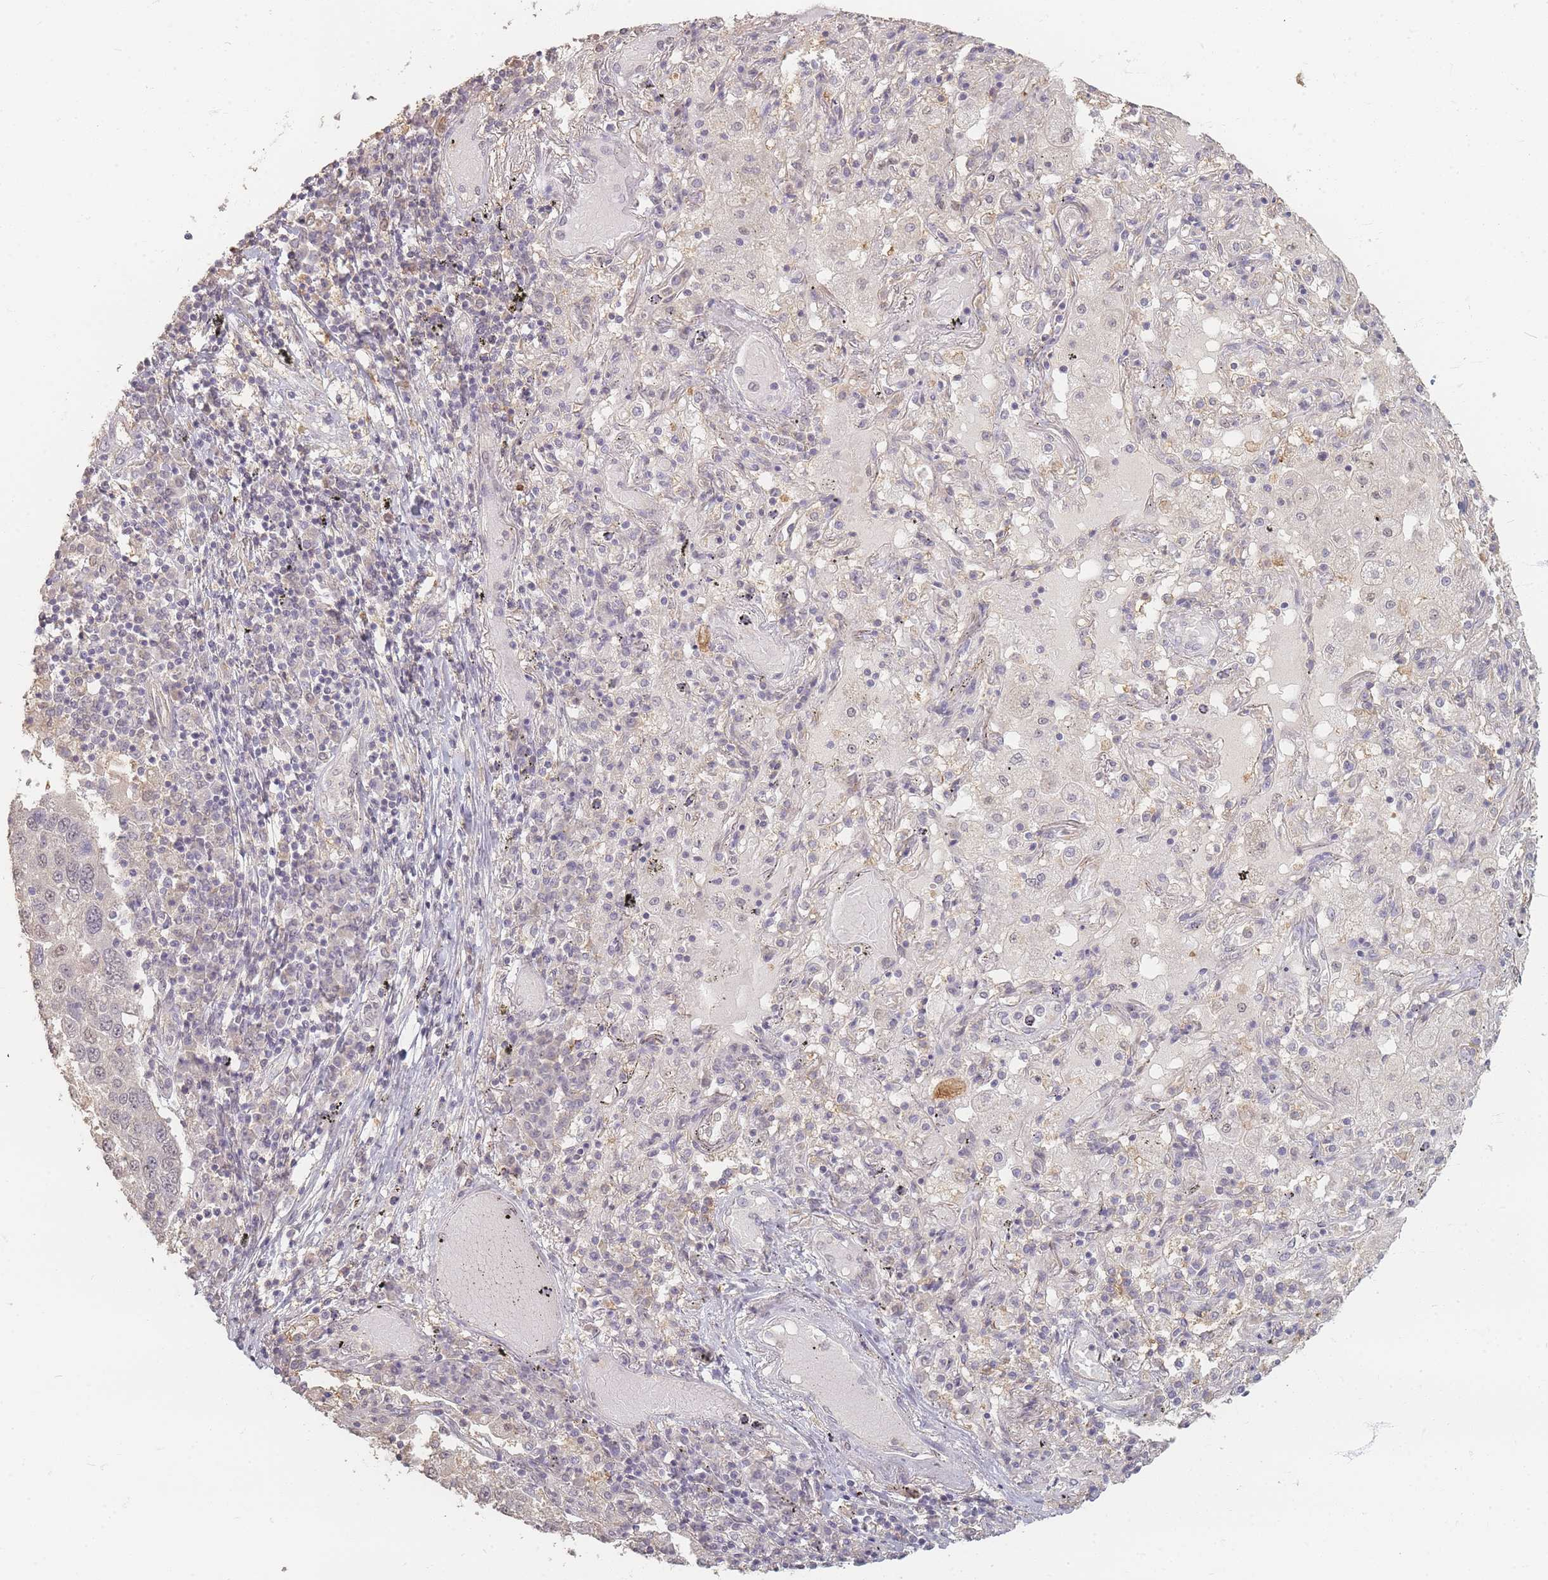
{"staining": {"intensity": "negative", "quantity": "none", "location": "none"}, "tissue": "lung cancer", "cell_type": "Tumor cells", "image_type": "cancer", "snomed": [{"axis": "morphology", "description": "Squamous cell carcinoma, NOS"}, {"axis": "topography", "description": "Lung"}], "caption": "DAB (3,3'-diaminobenzidine) immunohistochemical staining of human lung squamous cell carcinoma shows no significant expression in tumor cells.", "gene": "RFTN1", "patient": {"sex": "male", "age": 65}}